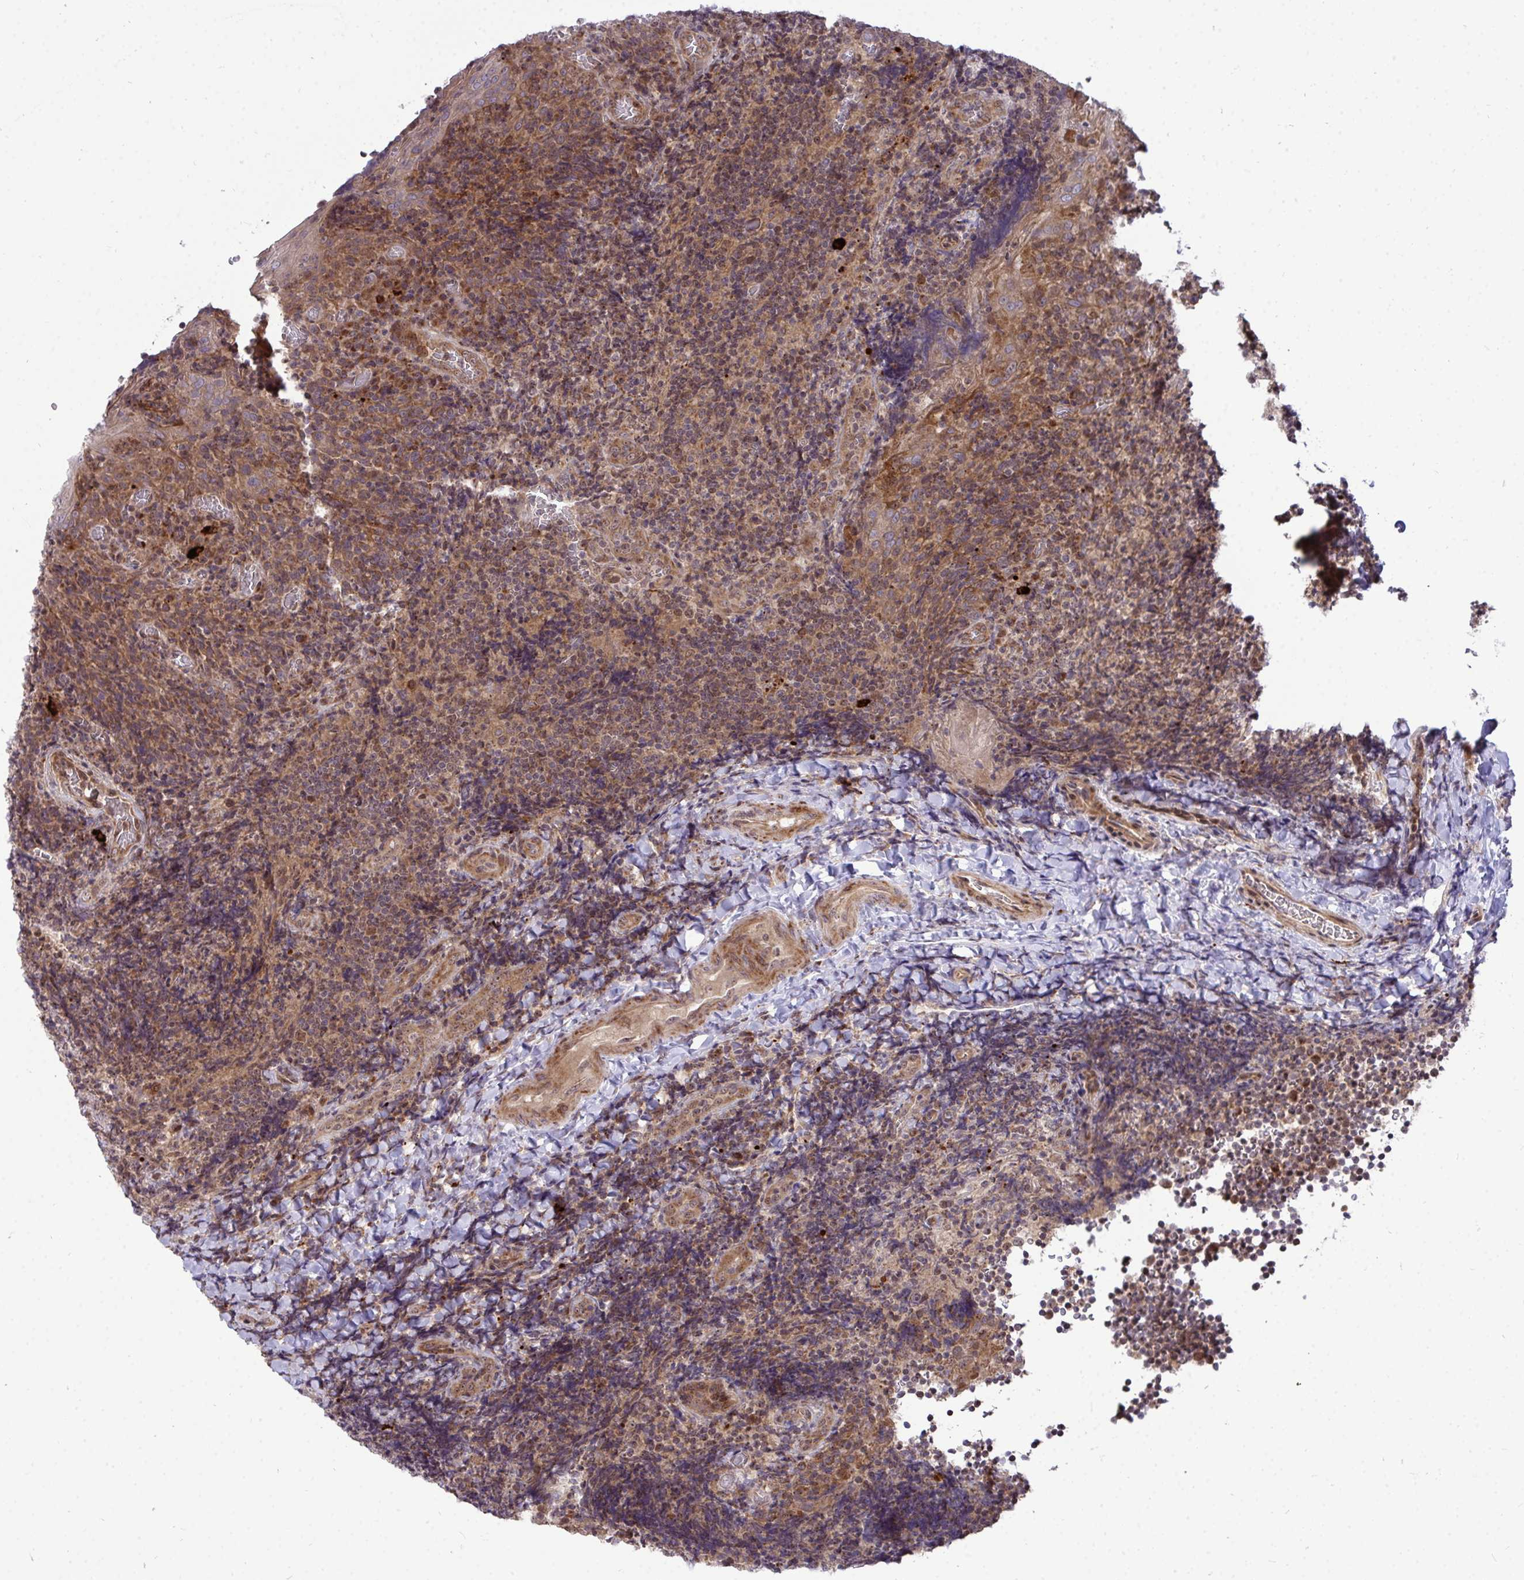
{"staining": {"intensity": "moderate", "quantity": ">75%", "location": "cytoplasmic/membranous"}, "tissue": "tonsil", "cell_type": "Non-germinal center cells", "image_type": "normal", "snomed": [{"axis": "morphology", "description": "Normal tissue, NOS"}, {"axis": "topography", "description": "Tonsil"}], "caption": "Protein staining of normal tonsil exhibits moderate cytoplasmic/membranous staining in approximately >75% of non-germinal center cells. The staining was performed using DAB to visualize the protein expression in brown, while the nuclei were stained in blue with hematoxylin (Magnification: 20x).", "gene": "TRIM44", "patient": {"sex": "male", "age": 17}}